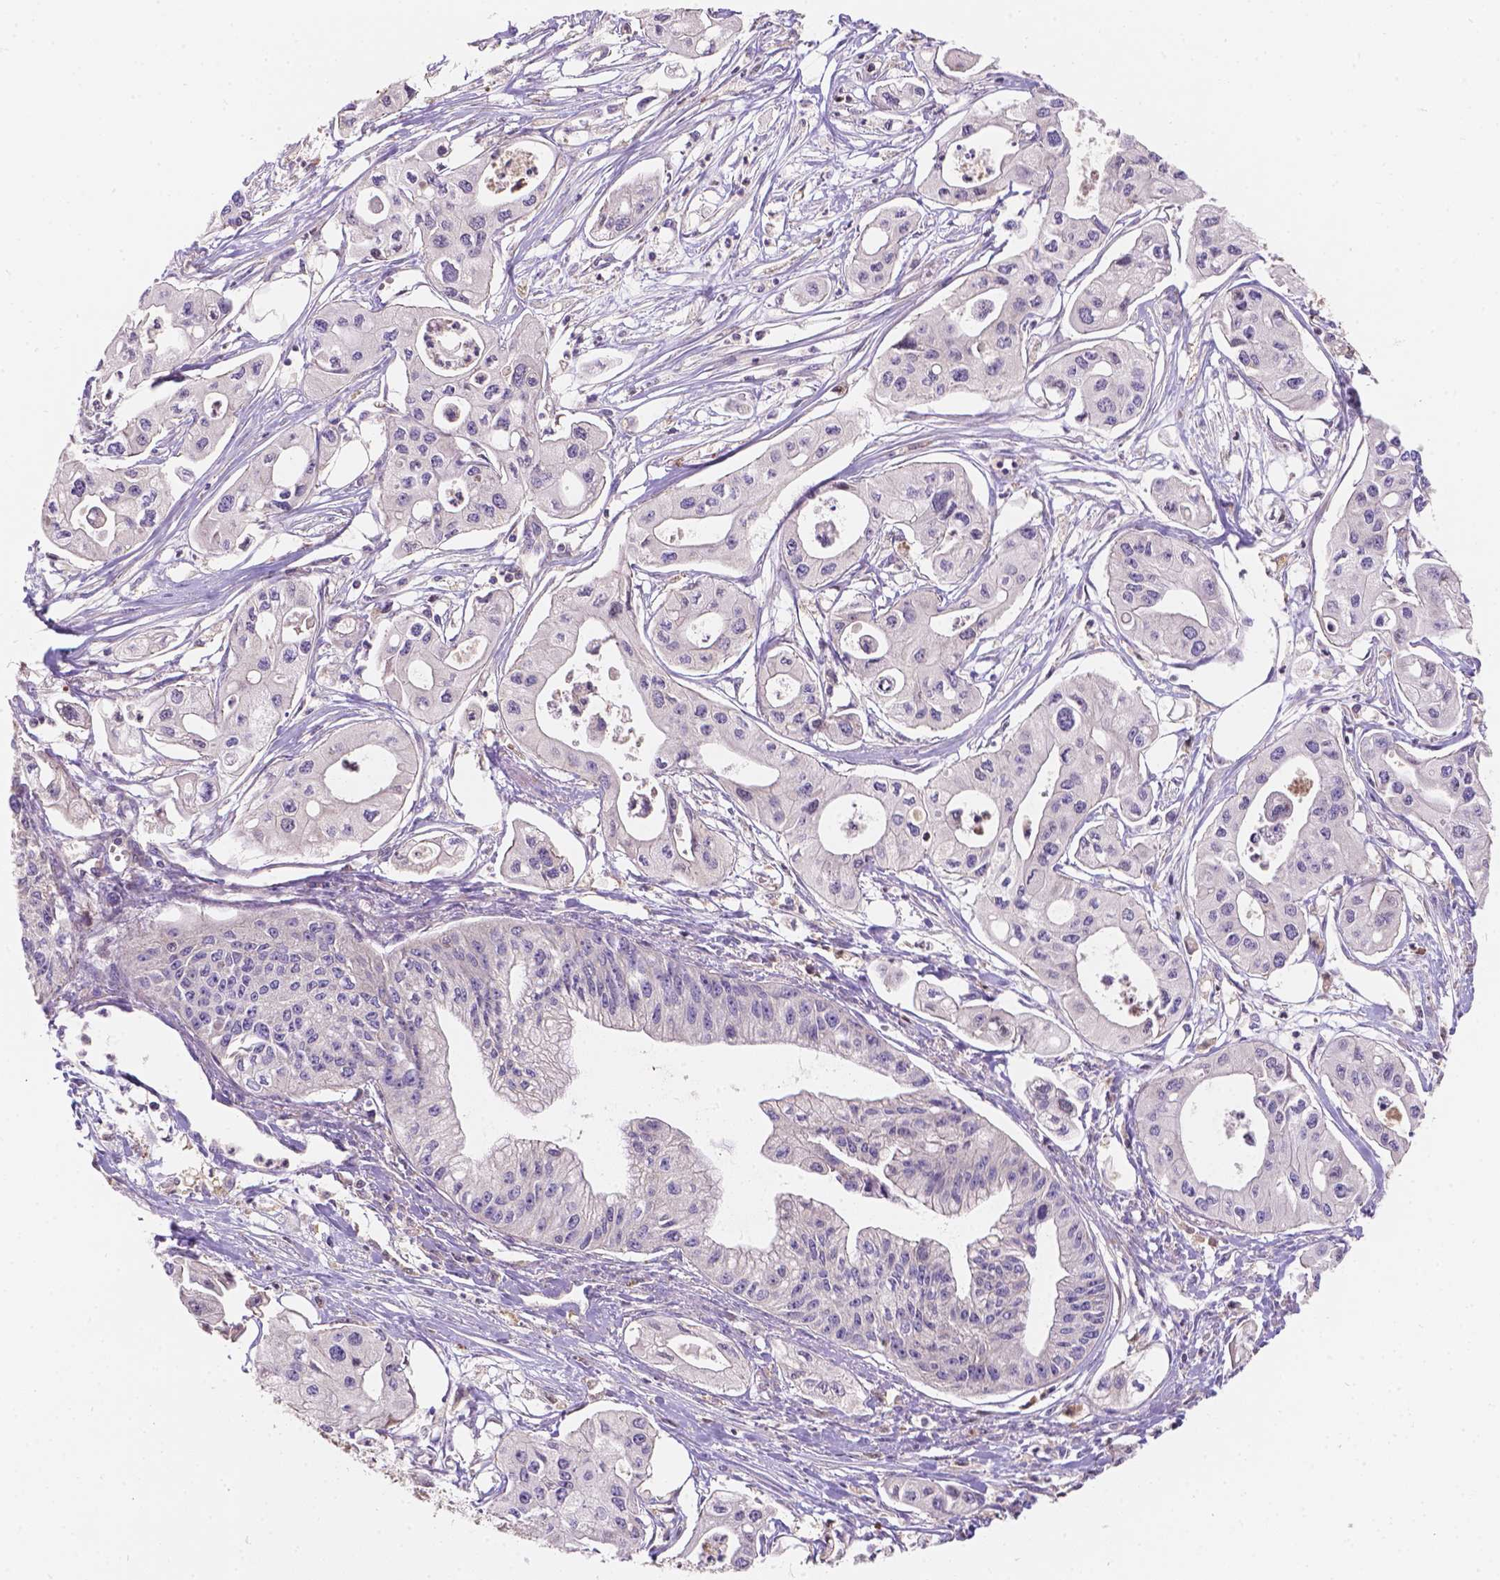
{"staining": {"intensity": "negative", "quantity": "none", "location": "none"}, "tissue": "pancreatic cancer", "cell_type": "Tumor cells", "image_type": "cancer", "snomed": [{"axis": "morphology", "description": "Adenocarcinoma, NOS"}, {"axis": "topography", "description": "Pancreas"}], "caption": "This is an immunohistochemistry (IHC) photomicrograph of human pancreatic cancer (adenocarcinoma). There is no positivity in tumor cells.", "gene": "CDK10", "patient": {"sex": "male", "age": 70}}